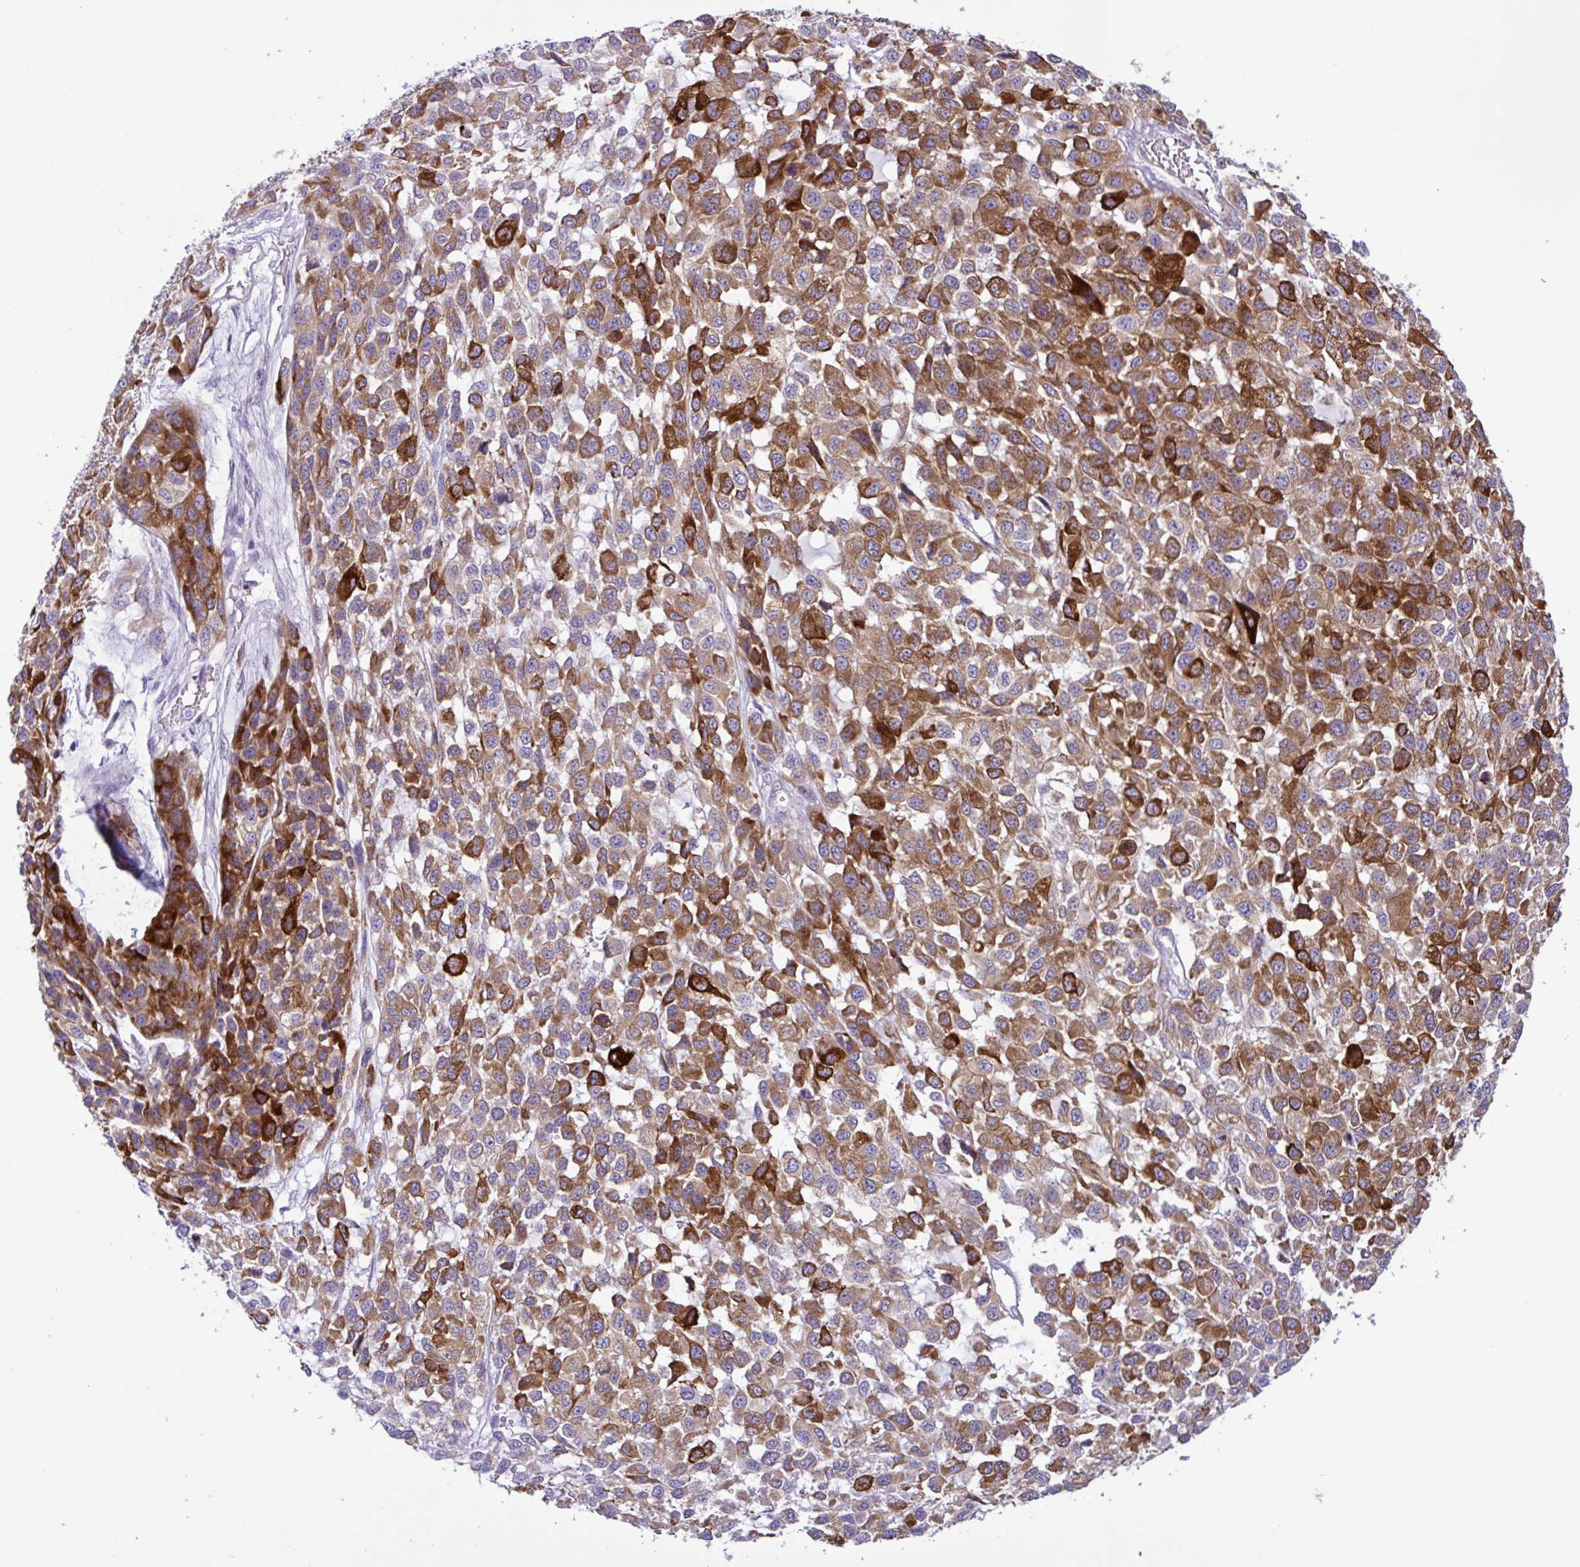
{"staining": {"intensity": "strong", "quantity": "25%-75%", "location": "cytoplasmic/membranous"}, "tissue": "melanoma", "cell_type": "Tumor cells", "image_type": "cancer", "snomed": [{"axis": "morphology", "description": "Malignant melanoma, NOS"}, {"axis": "topography", "description": "Skin"}], "caption": "DAB immunohistochemical staining of malignant melanoma demonstrates strong cytoplasmic/membranous protein positivity in approximately 25%-75% of tumor cells.", "gene": "SREBF1", "patient": {"sex": "male", "age": 62}}